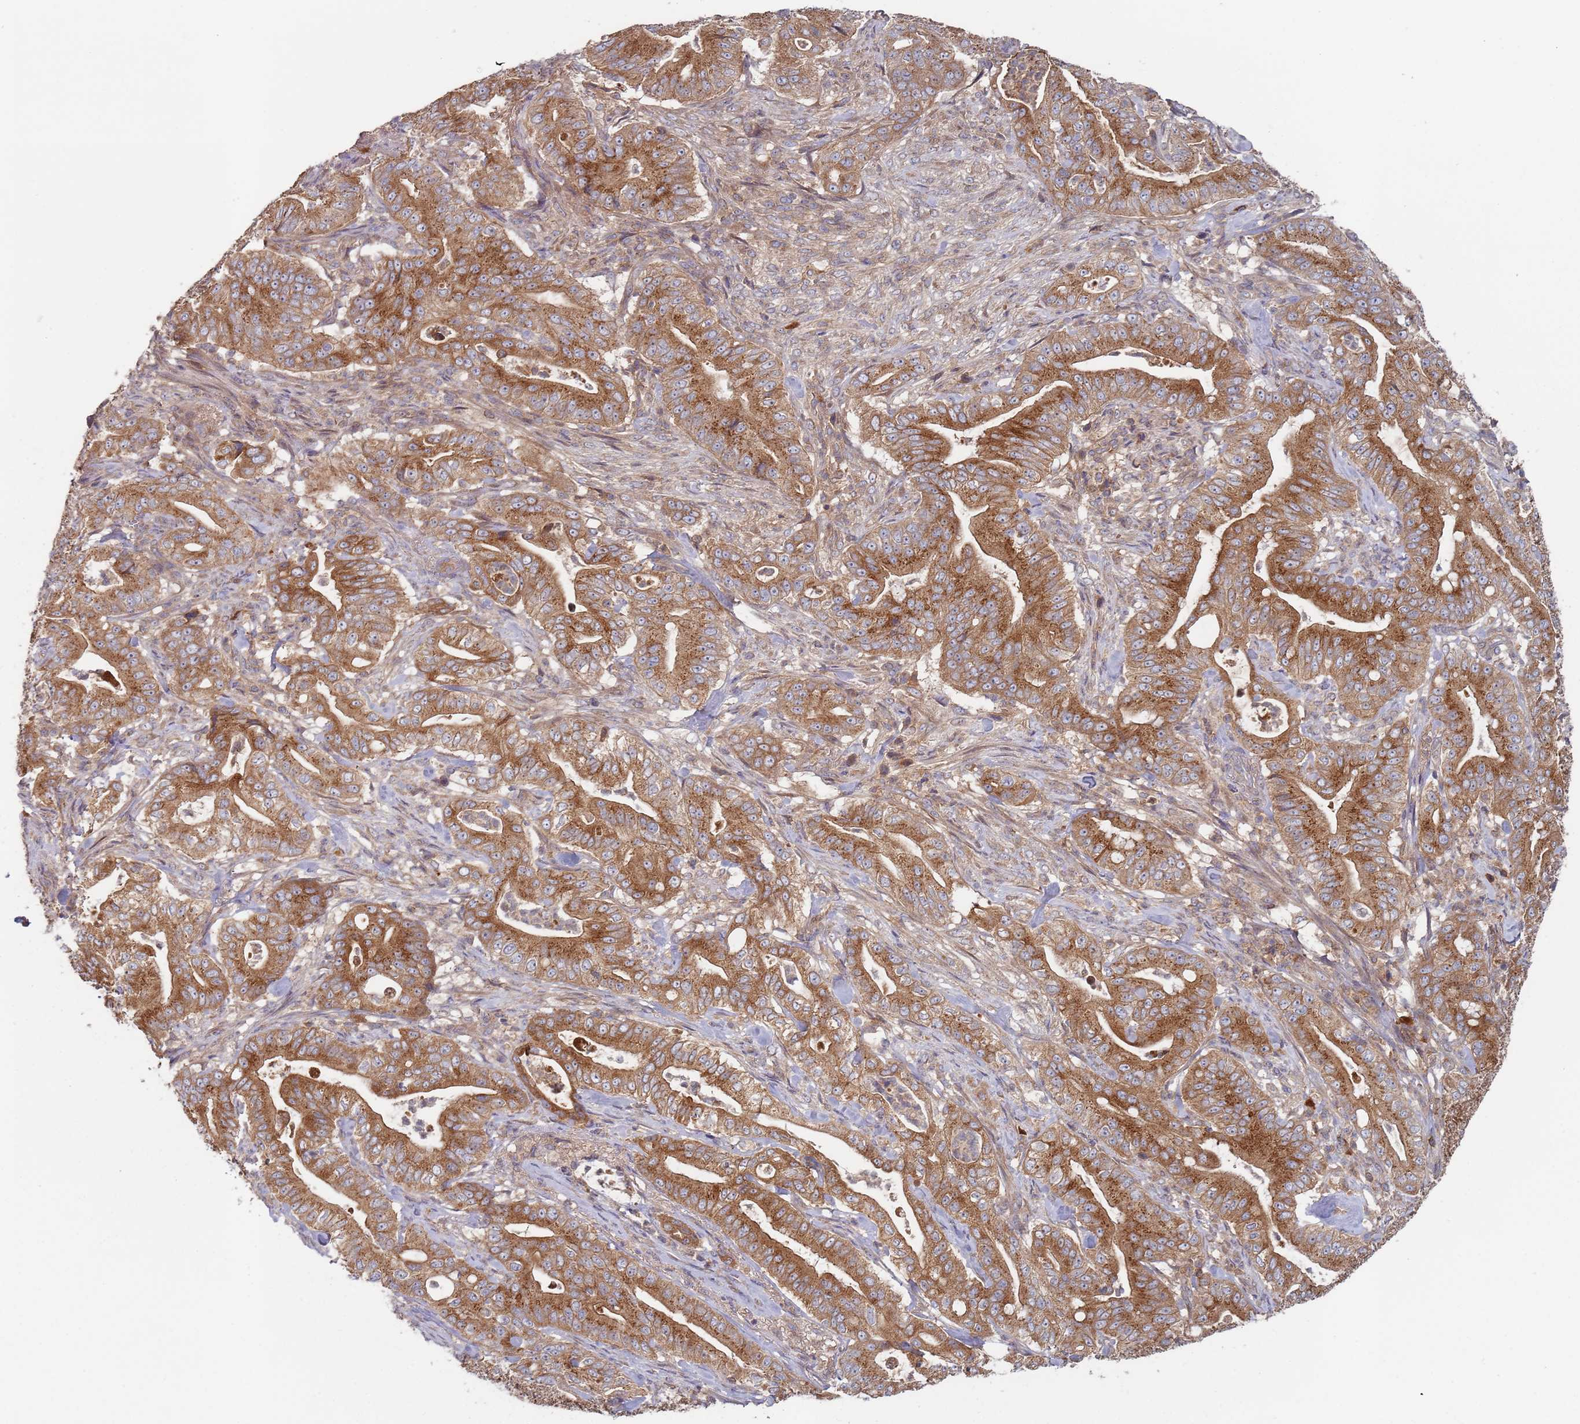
{"staining": {"intensity": "strong", "quantity": ">75%", "location": "cytoplasmic/membranous"}, "tissue": "pancreatic cancer", "cell_type": "Tumor cells", "image_type": "cancer", "snomed": [{"axis": "morphology", "description": "Adenocarcinoma, NOS"}, {"axis": "topography", "description": "Pancreas"}], "caption": "Pancreatic cancer stained with immunohistochemistry shows strong cytoplasmic/membranous staining in approximately >75% of tumor cells. (DAB (3,3'-diaminobenzidine) = brown stain, brightfield microscopy at high magnification).", "gene": "OR5A2", "patient": {"sex": "male", "age": 71}}